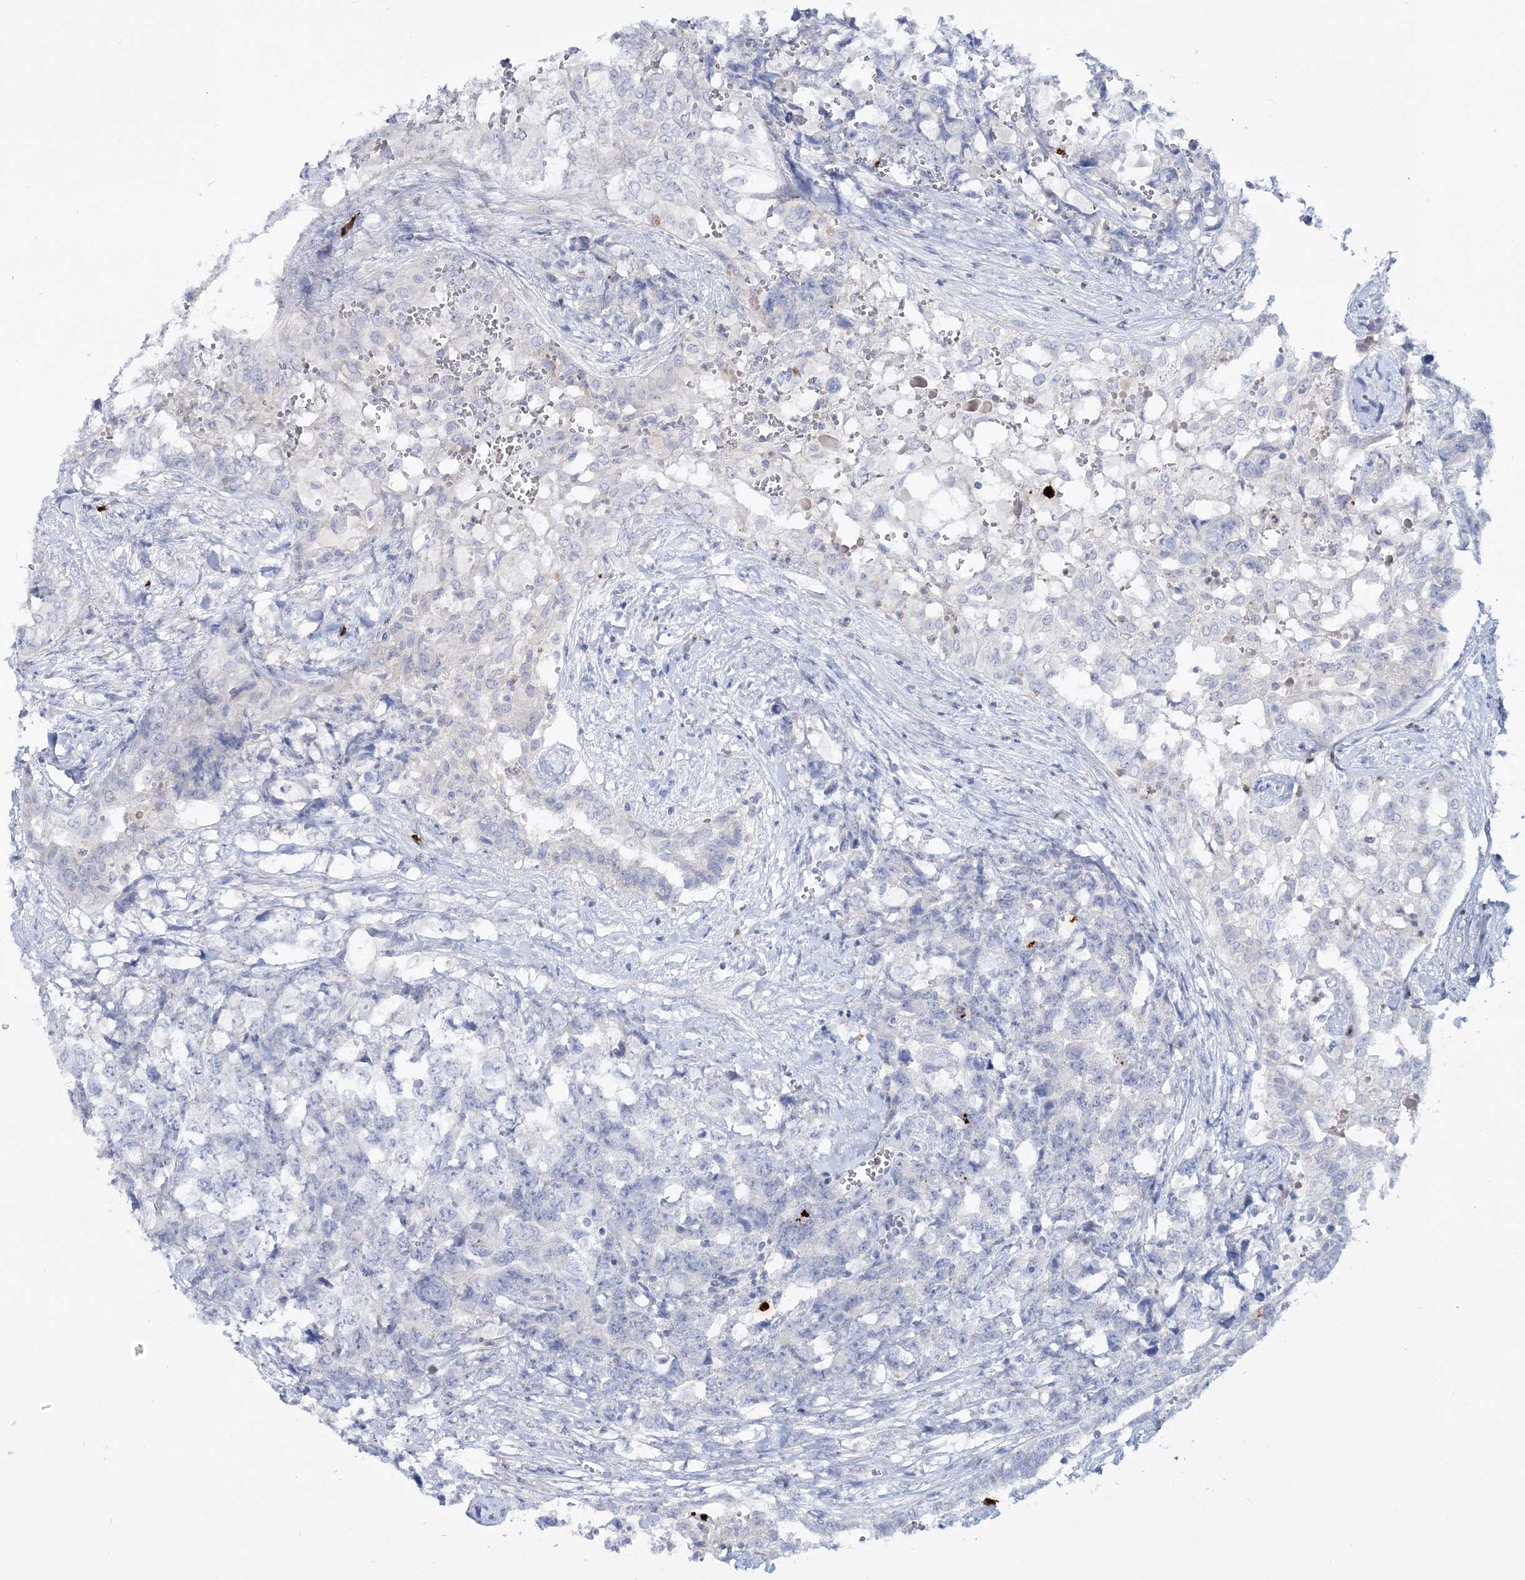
{"staining": {"intensity": "negative", "quantity": "none", "location": "none"}, "tissue": "testis cancer", "cell_type": "Tumor cells", "image_type": "cancer", "snomed": [{"axis": "morphology", "description": "Carcinoma, Embryonal, NOS"}, {"axis": "topography", "description": "Testis"}], "caption": "Immunohistochemistry photomicrograph of neoplastic tissue: embryonal carcinoma (testis) stained with DAB exhibits no significant protein staining in tumor cells.", "gene": "WDSUB1", "patient": {"sex": "male", "age": 31}}